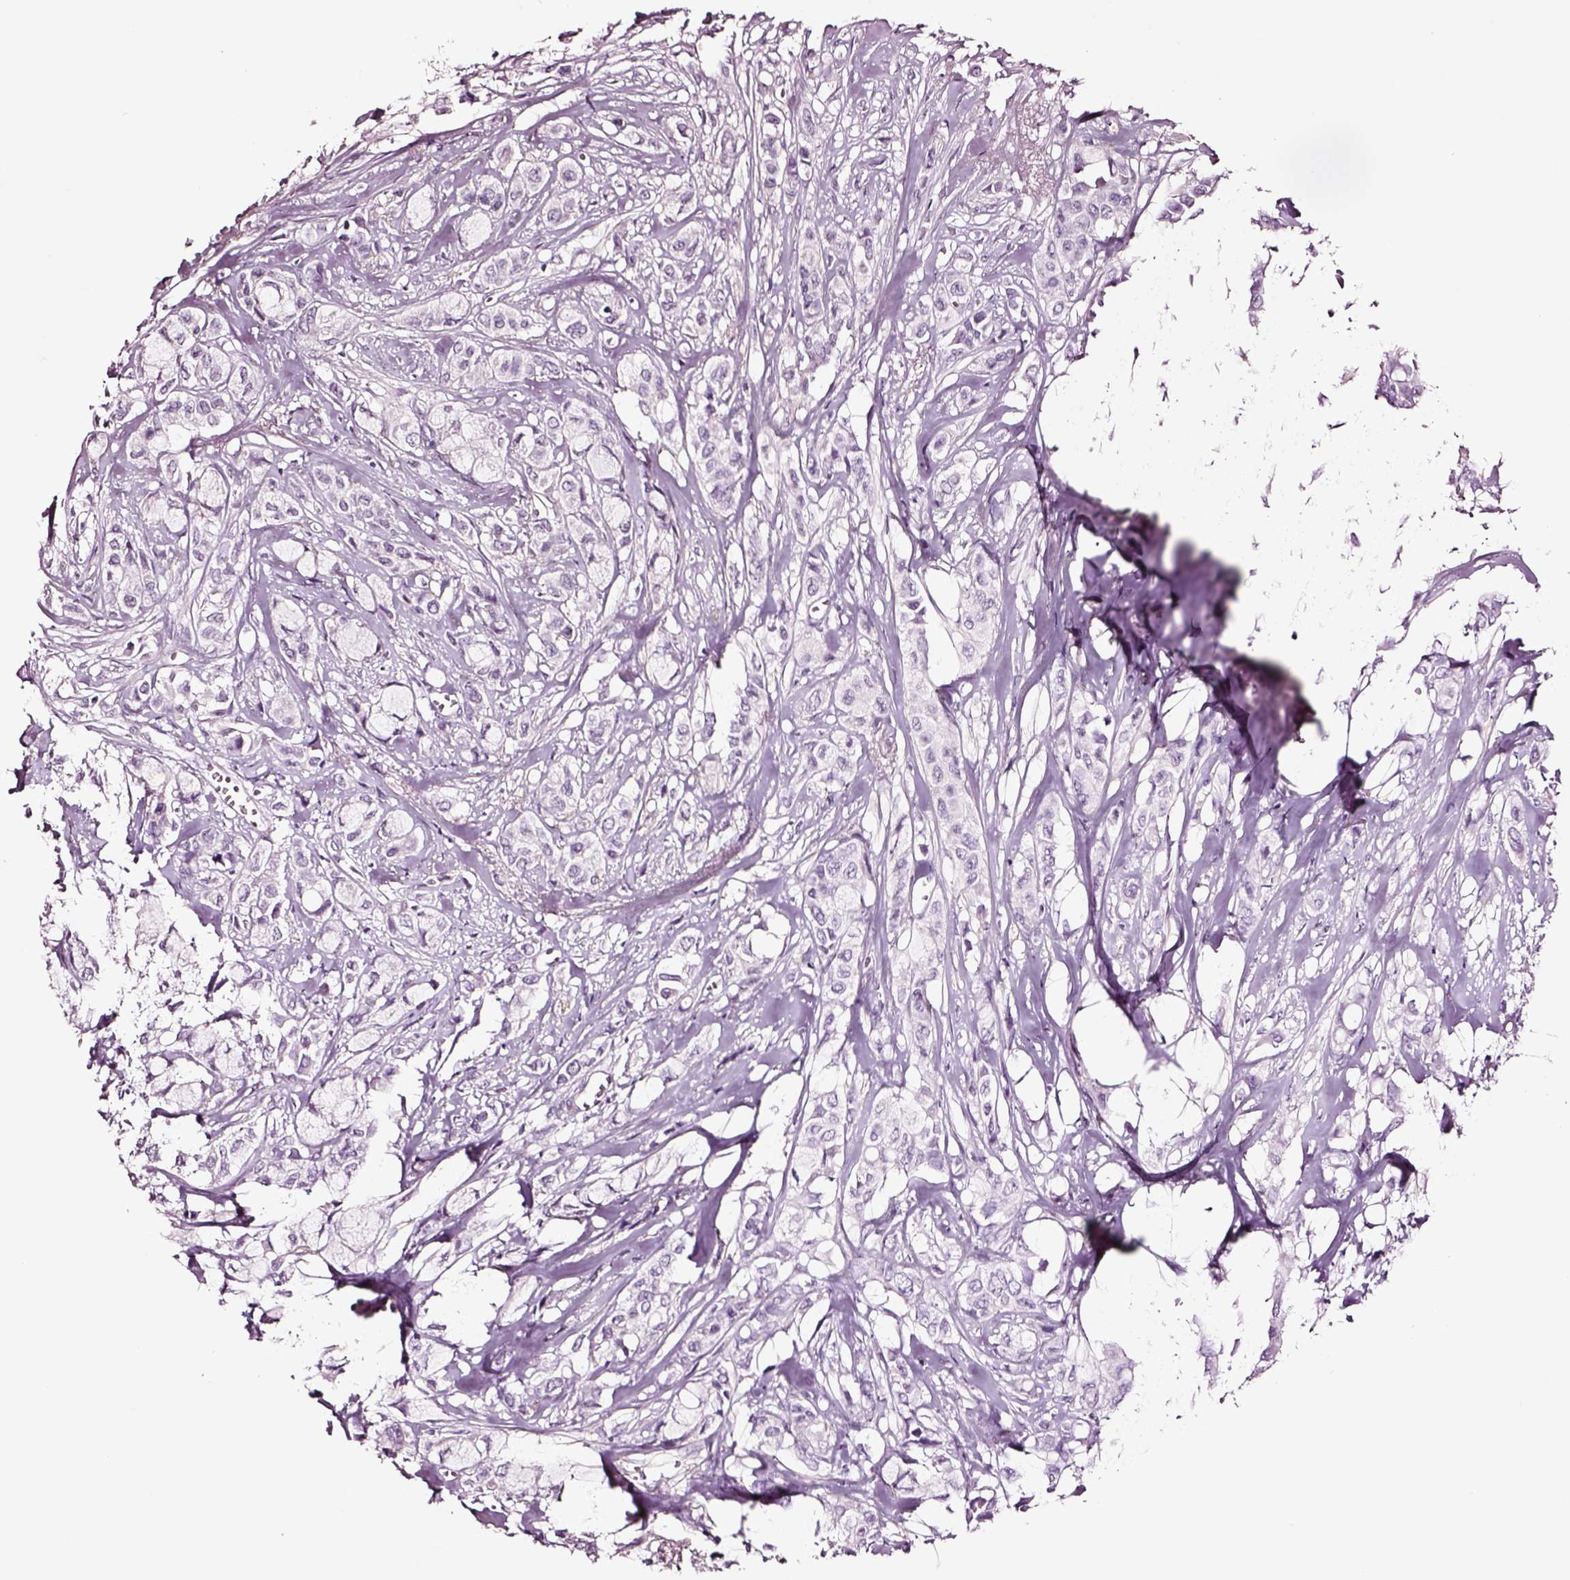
{"staining": {"intensity": "negative", "quantity": "none", "location": "none"}, "tissue": "breast cancer", "cell_type": "Tumor cells", "image_type": "cancer", "snomed": [{"axis": "morphology", "description": "Duct carcinoma"}, {"axis": "topography", "description": "Breast"}], "caption": "This is an IHC image of human breast cancer (infiltrating ductal carcinoma). There is no staining in tumor cells.", "gene": "SOX10", "patient": {"sex": "female", "age": 85}}